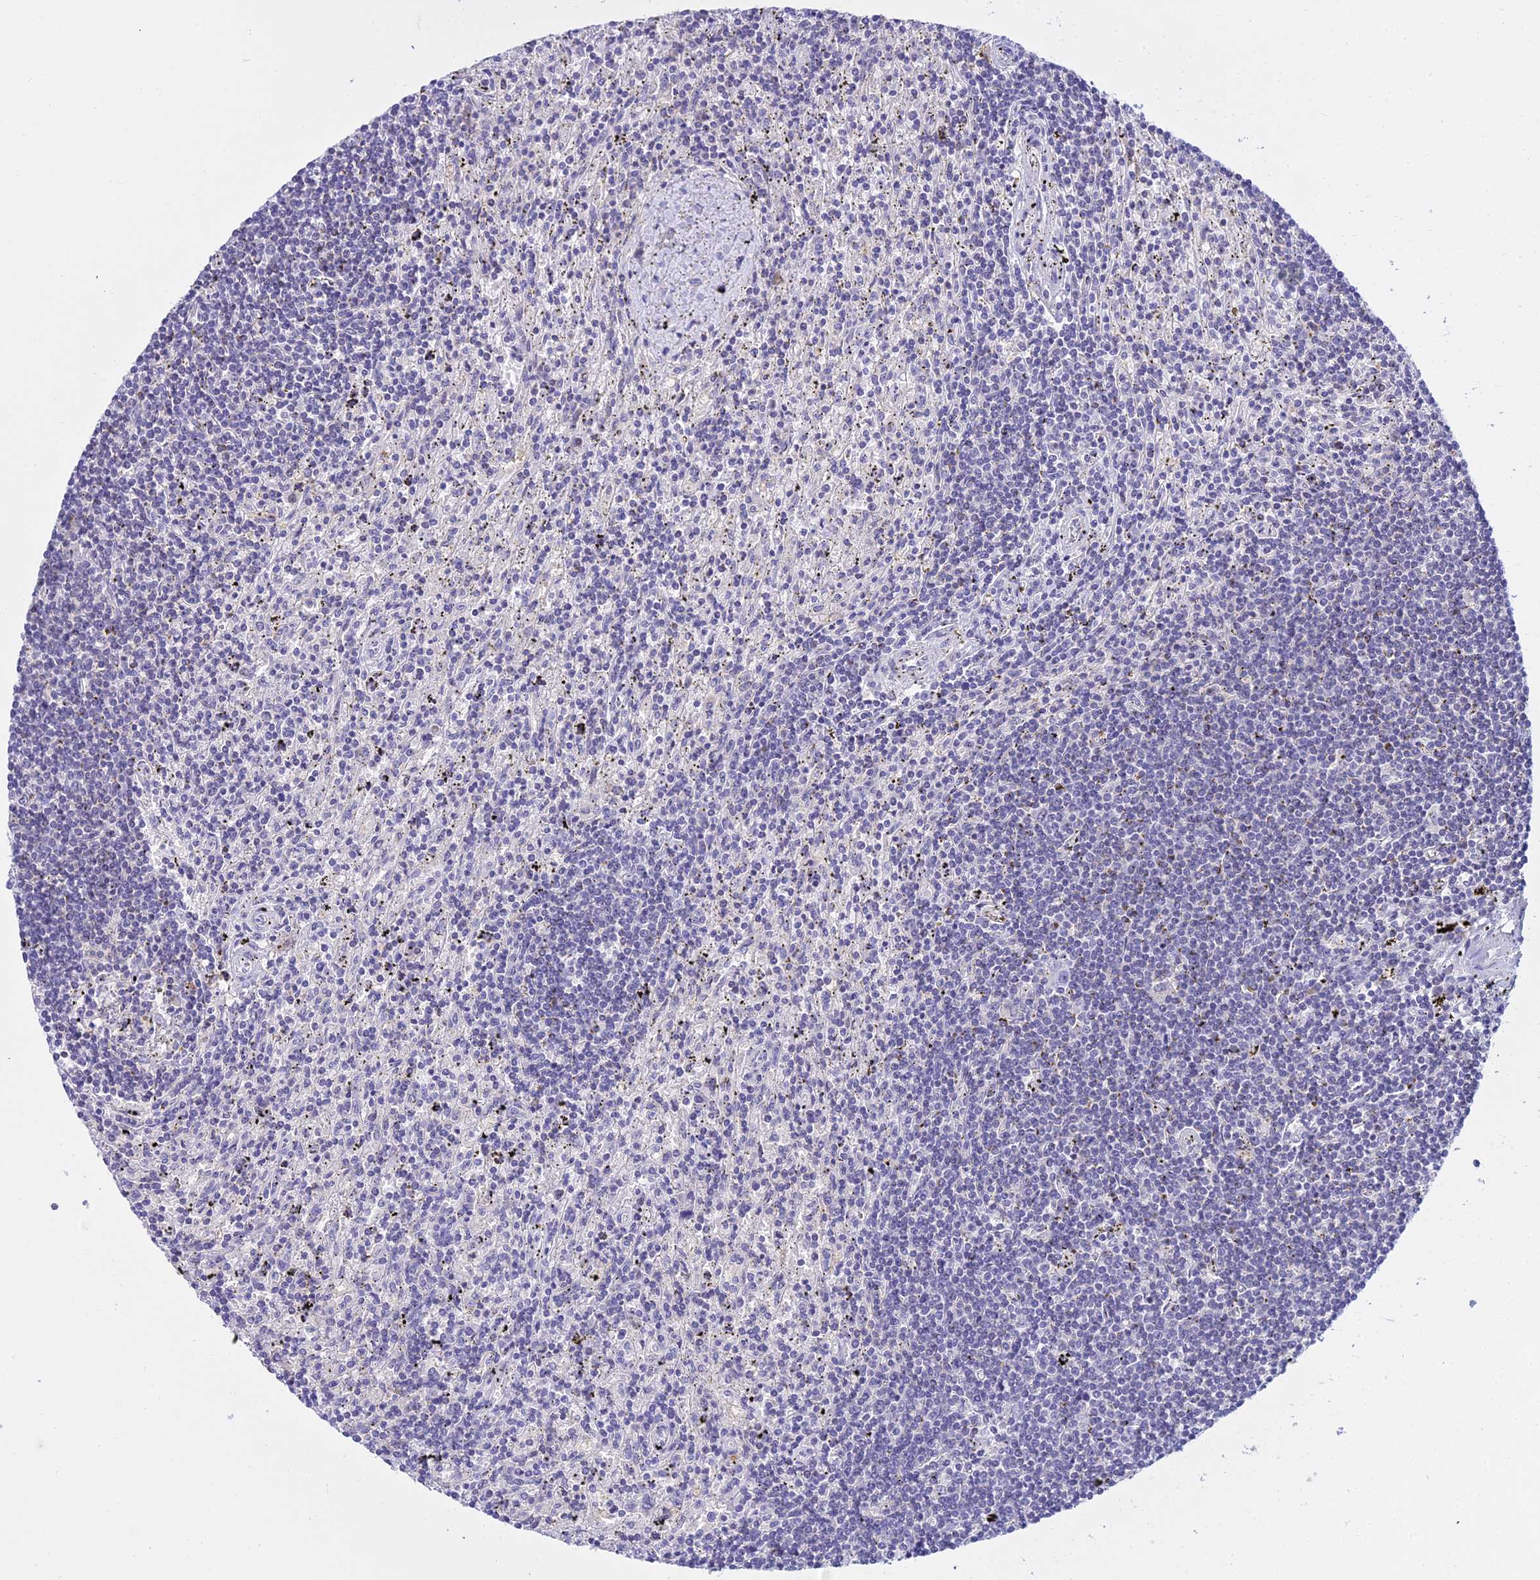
{"staining": {"intensity": "negative", "quantity": "none", "location": "none"}, "tissue": "lymphoma", "cell_type": "Tumor cells", "image_type": "cancer", "snomed": [{"axis": "morphology", "description": "Malignant lymphoma, non-Hodgkin's type, Low grade"}, {"axis": "topography", "description": "Spleen"}], "caption": "Tumor cells show no significant expression in low-grade malignant lymphoma, non-Hodgkin's type. Nuclei are stained in blue.", "gene": "ZMIZ1", "patient": {"sex": "male", "age": 76}}